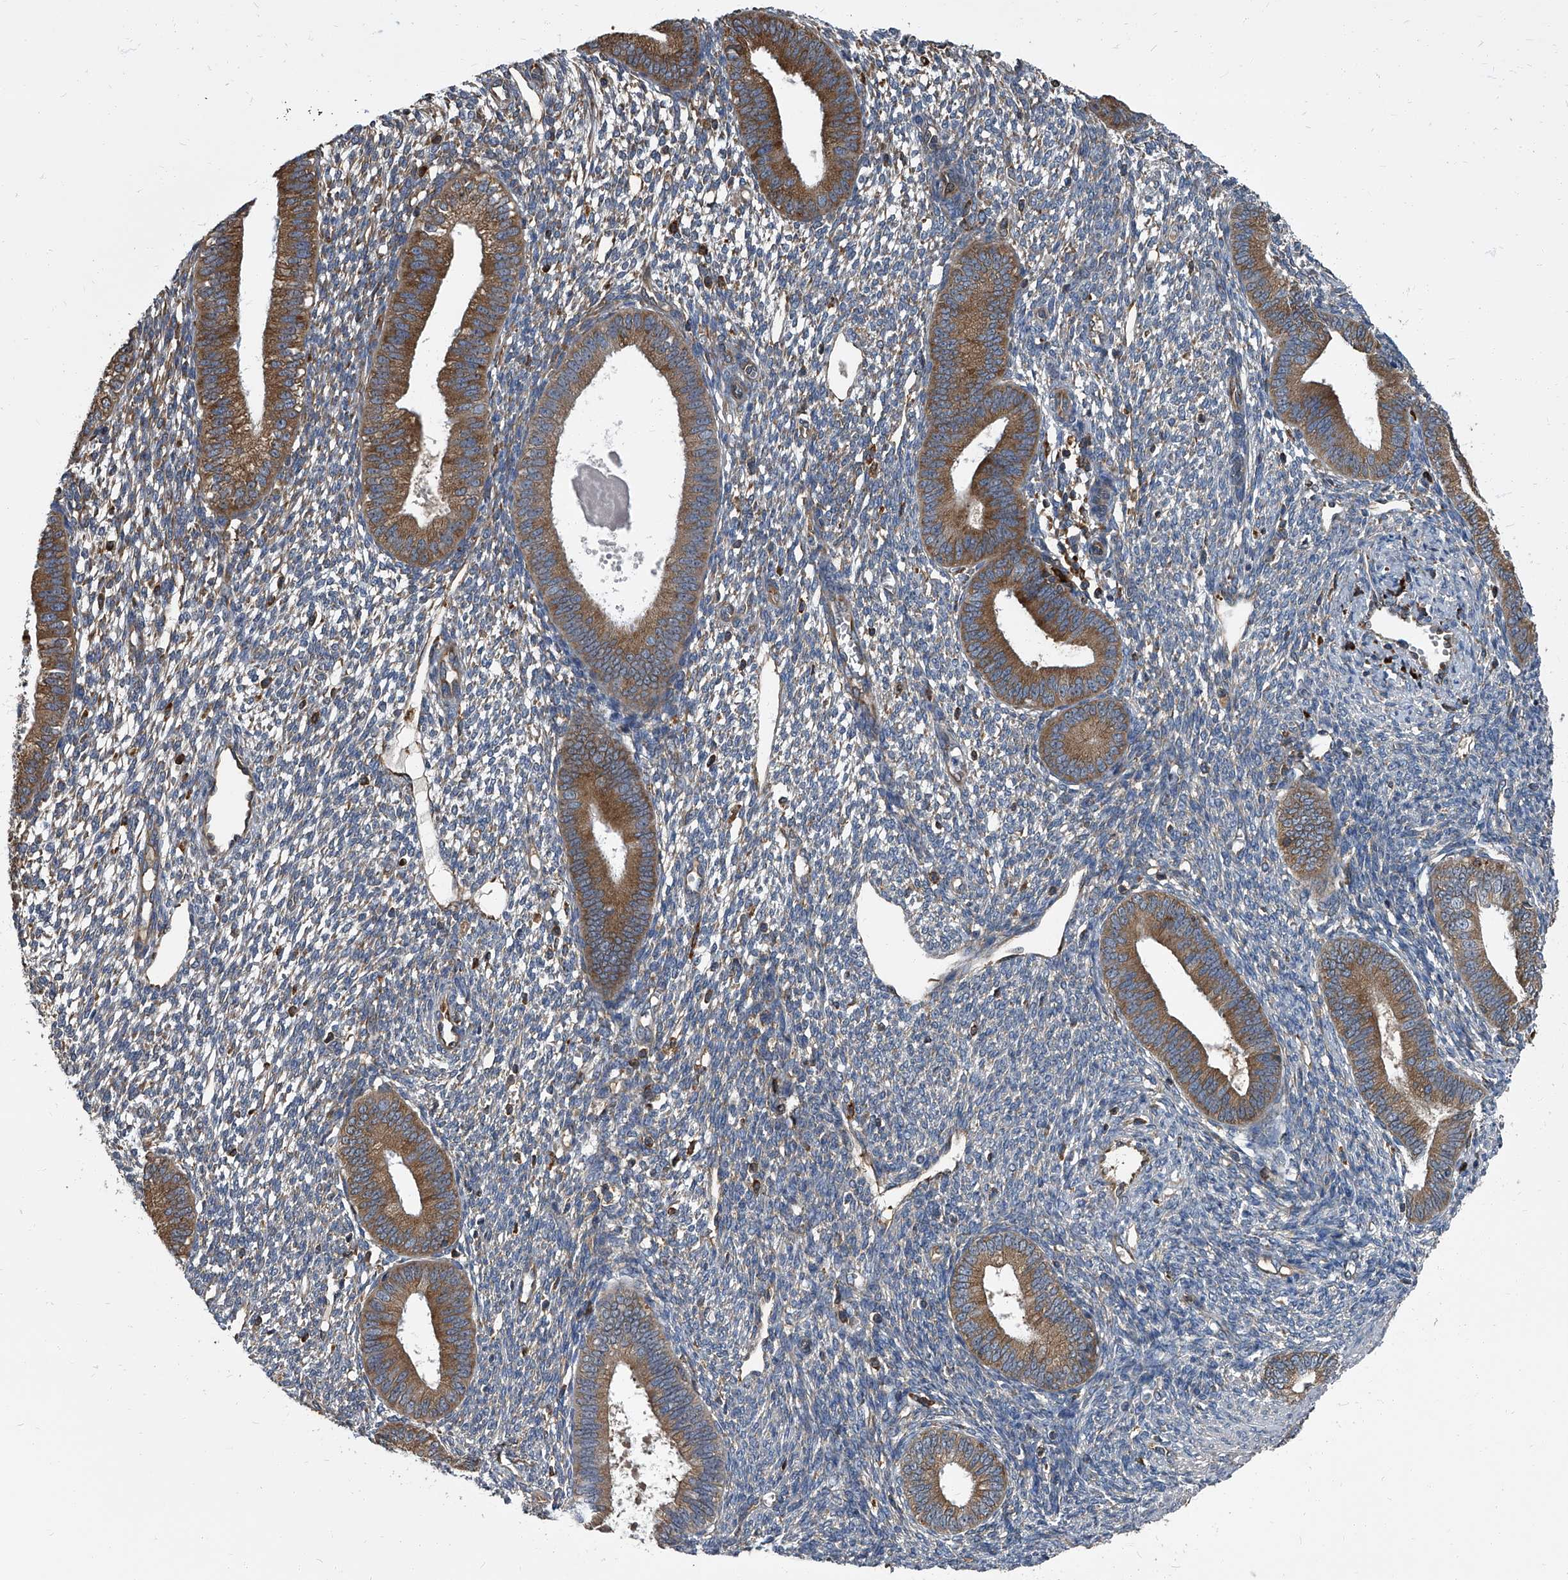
{"staining": {"intensity": "weak", "quantity": ">75%", "location": "cytoplasmic/membranous"}, "tissue": "endometrium", "cell_type": "Cells in endometrial stroma", "image_type": "normal", "snomed": [{"axis": "morphology", "description": "Normal tissue, NOS"}, {"axis": "topography", "description": "Endometrium"}], "caption": "Unremarkable endometrium displays weak cytoplasmic/membranous positivity in approximately >75% of cells in endometrial stroma, visualized by immunohistochemistry.", "gene": "CDV3", "patient": {"sex": "female", "age": 46}}